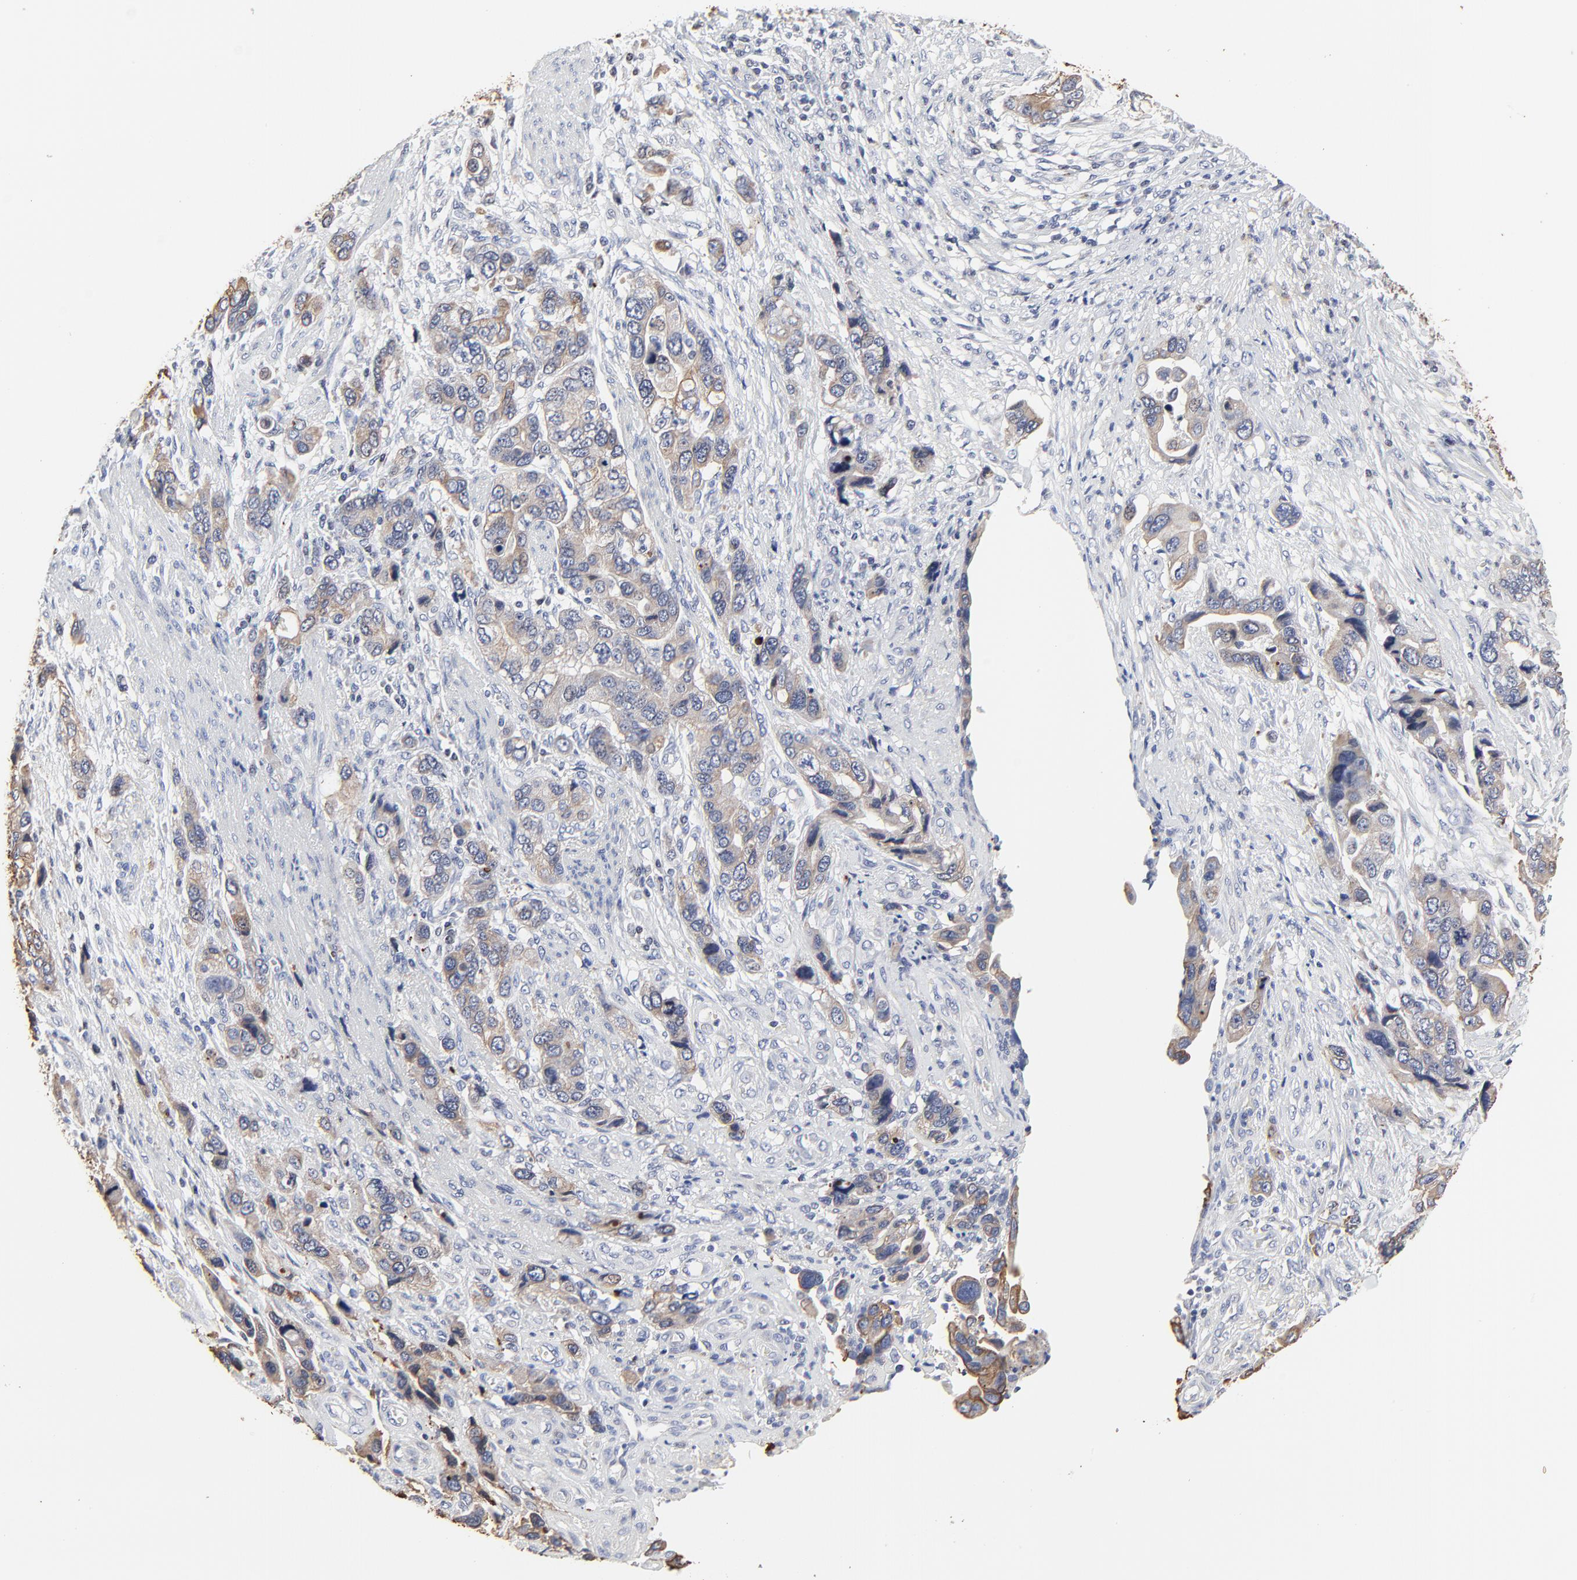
{"staining": {"intensity": "weak", "quantity": ">75%", "location": "cytoplasmic/membranous"}, "tissue": "stomach cancer", "cell_type": "Tumor cells", "image_type": "cancer", "snomed": [{"axis": "morphology", "description": "Adenocarcinoma, NOS"}, {"axis": "topography", "description": "Stomach, lower"}], "caption": "An image of stomach adenocarcinoma stained for a protein displays weak cytoplasmic/membranous brown staining in tumor cells. (IHC, brightfield microscopy, high magnification).", "gene": "LNX1", "patient": {"sex": "female", "age": 93}}